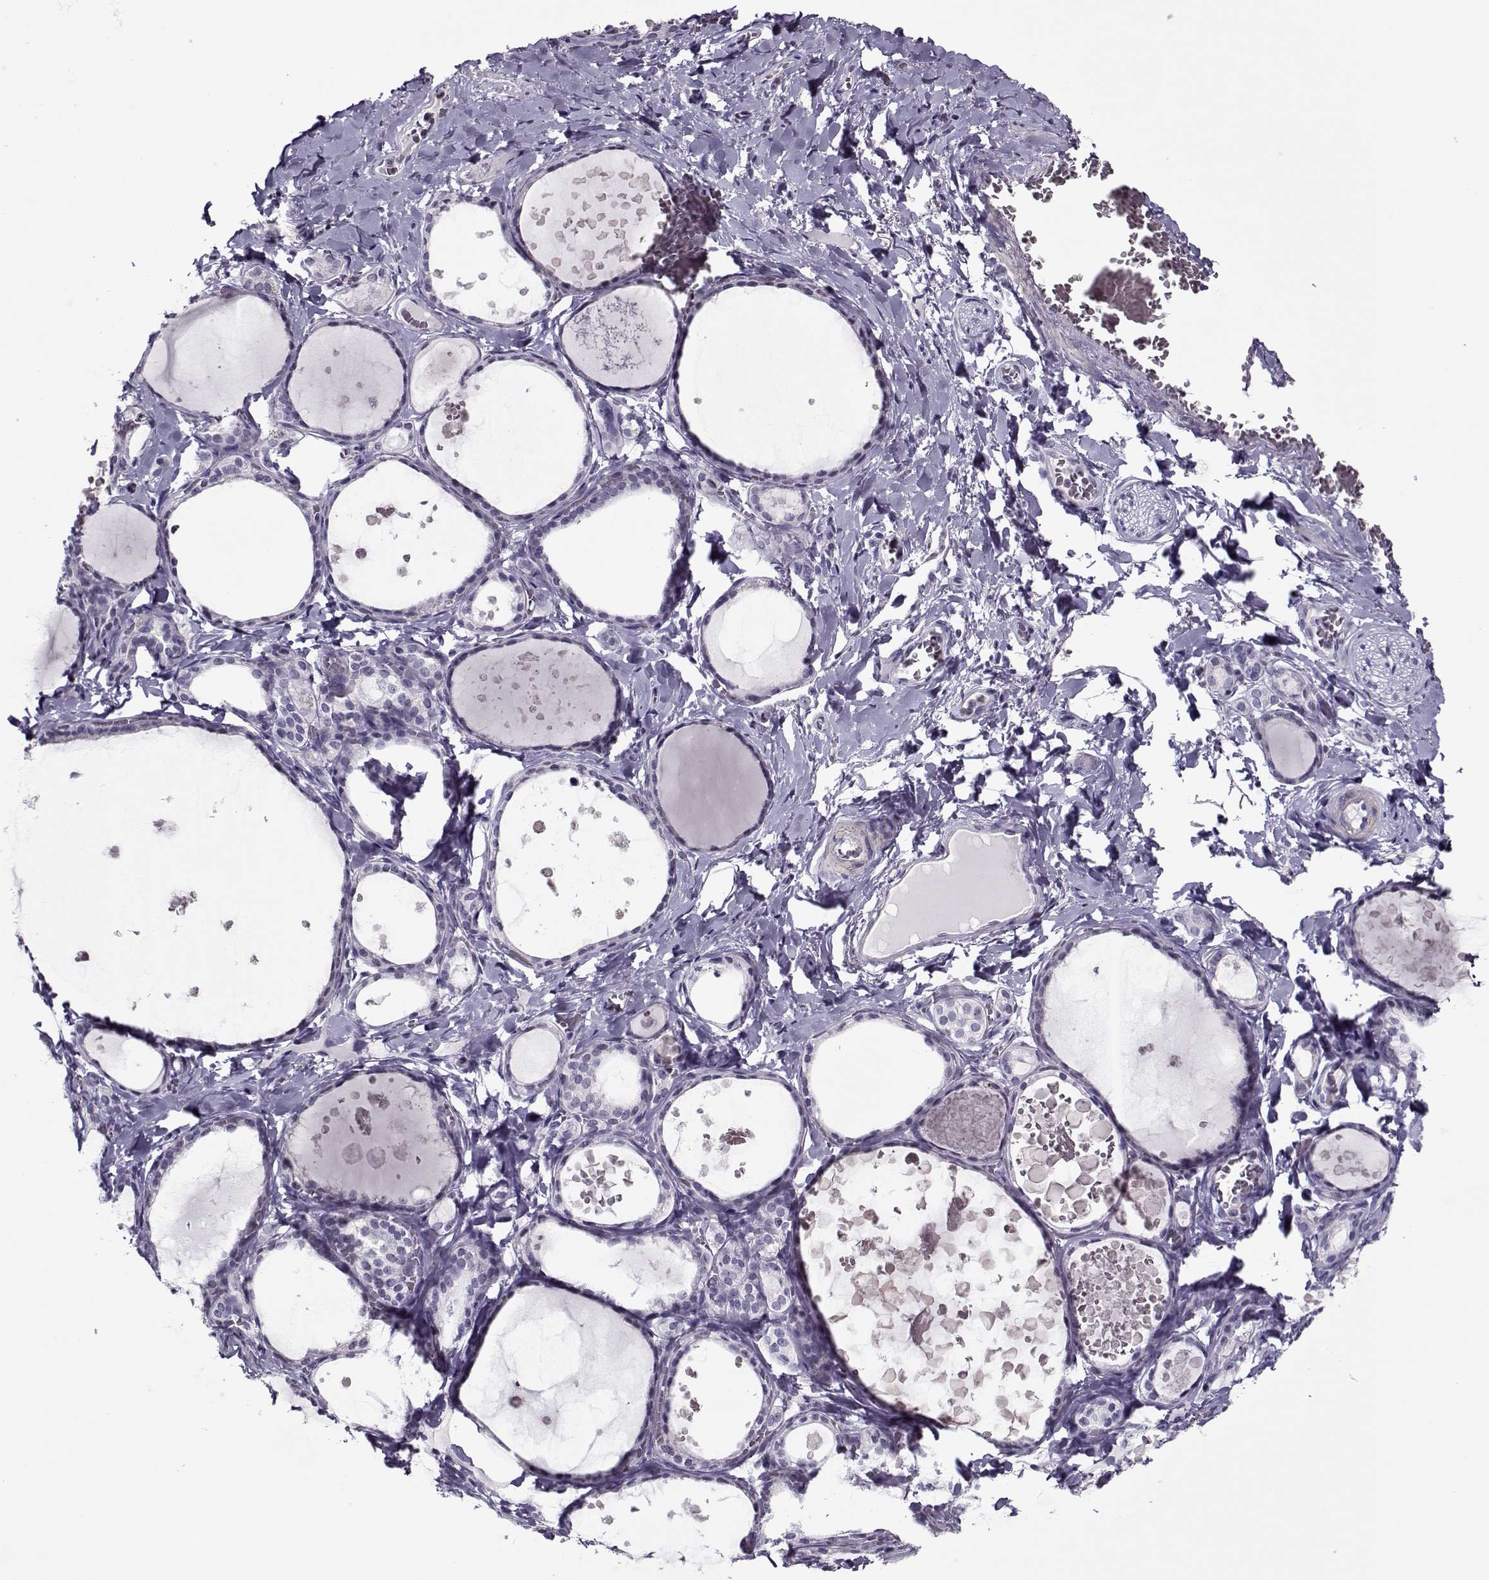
{"staining": {"intensity": "negative", "quantity": "none", "location": "none"}, "tissue": "thyroid gland", "cell_type": "Glandular cells", "image_type": "normal", "snomed": [{"axis": "morphology", "description": "Normal tissue, NOS"}, {"axis": "topography", "description": "Thyroid gland"}], "caption": "Photomicrograph shows no significant protein staining in glandular cells of normal thyroid gland.", "gene": "CIBAR1", "patient": {"sex": "female", "age": 56}}